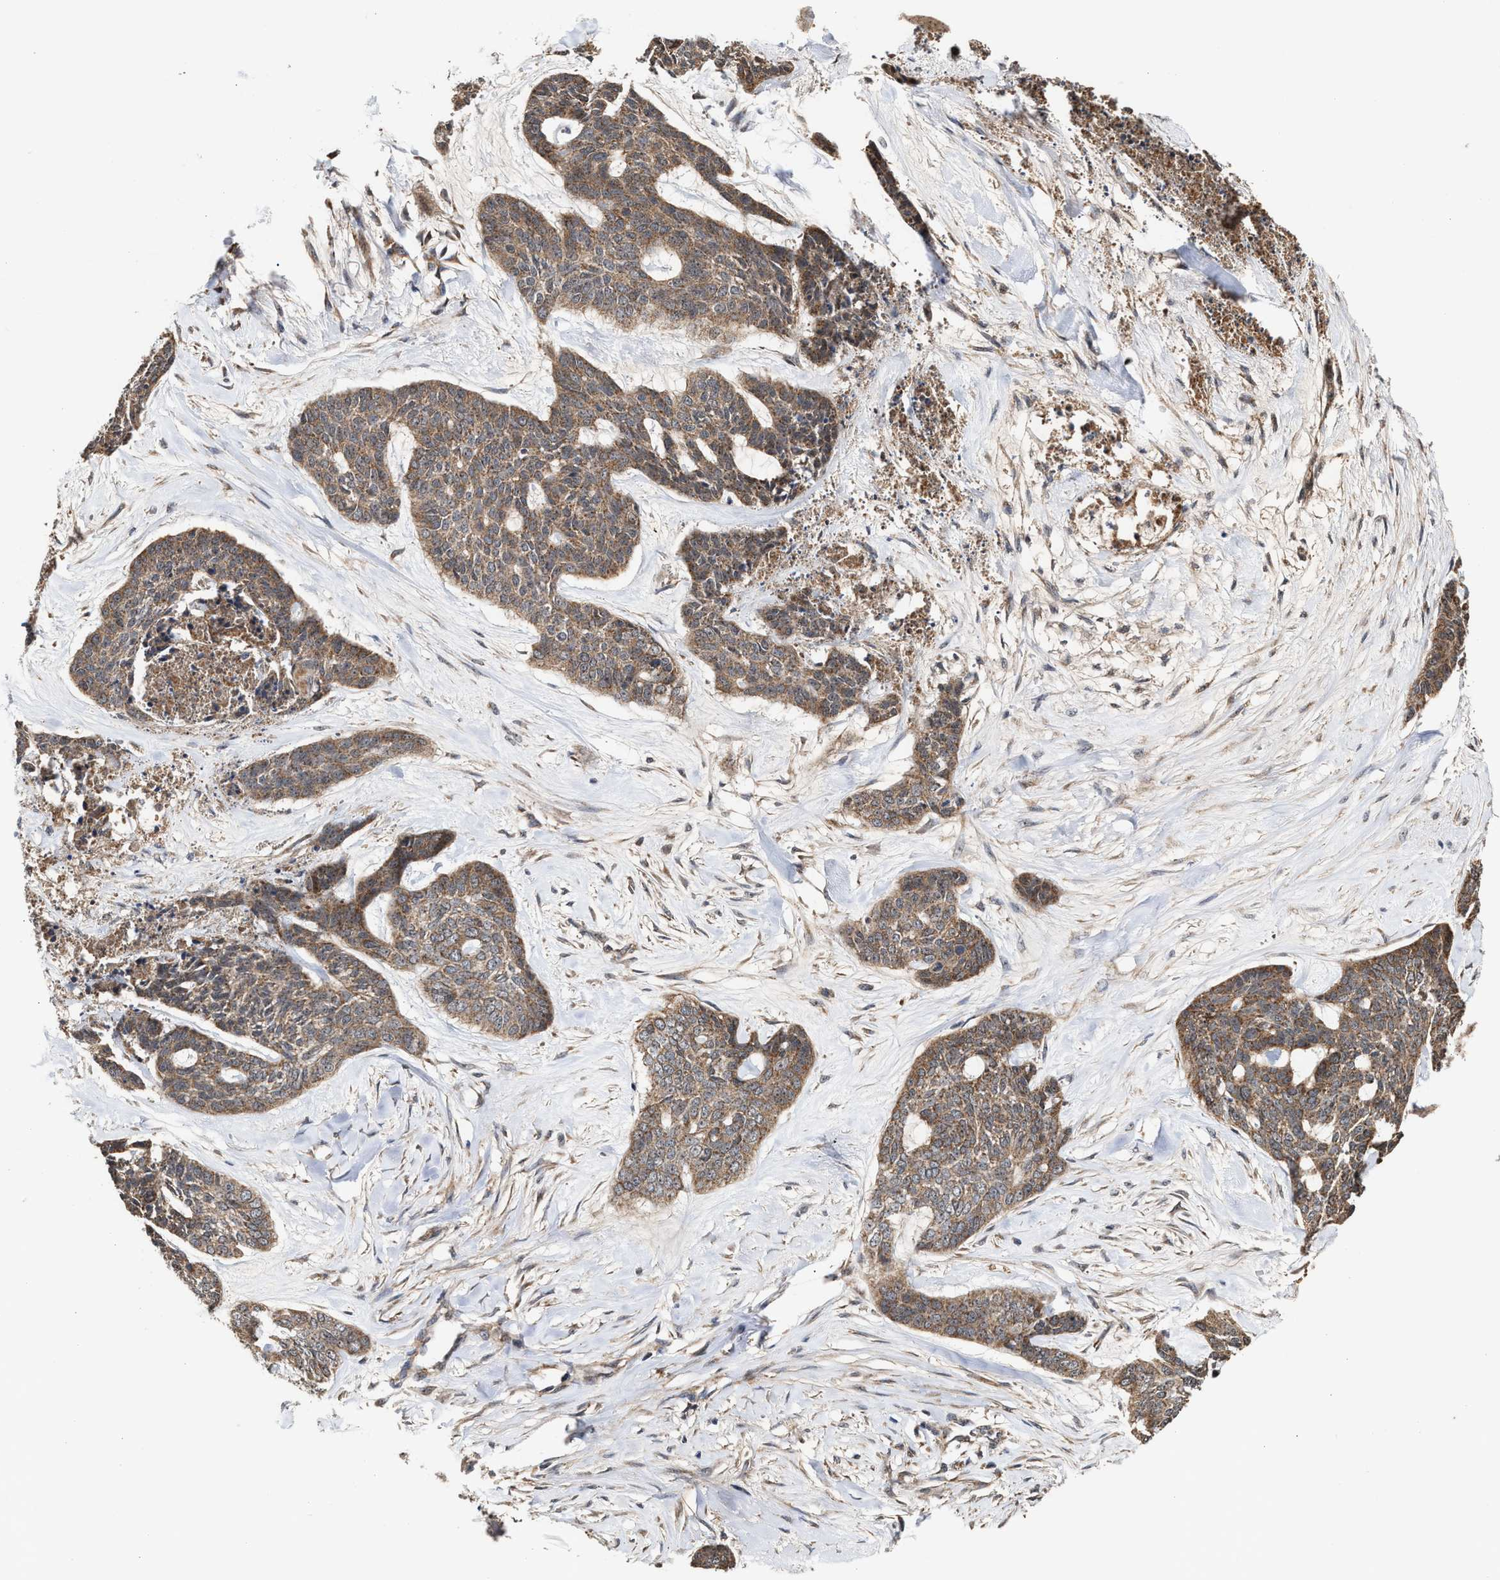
{"staining": {"intensity": "moderate", "quantity": ">75%", "location": "cytoplasmic/membranous"}, "tissue": "skin cancer", "cell_type": "Tumor cells", "image_type": "cancer", "snomed": [{"axis": "morphology", "description": "Basal cell carcinoma"}, {"axis": "topography", "description": "Skin"}], "caption": "A brown stain shows moderate cytoplasmic/membranous positivity of a protein in human skin cancer tumor cells. Immunohistochemistry stains the protein in brown and the nuclei are stained blue.", "gene": "EXOSC2", "patient": {"sex": "female", "age": 64}}